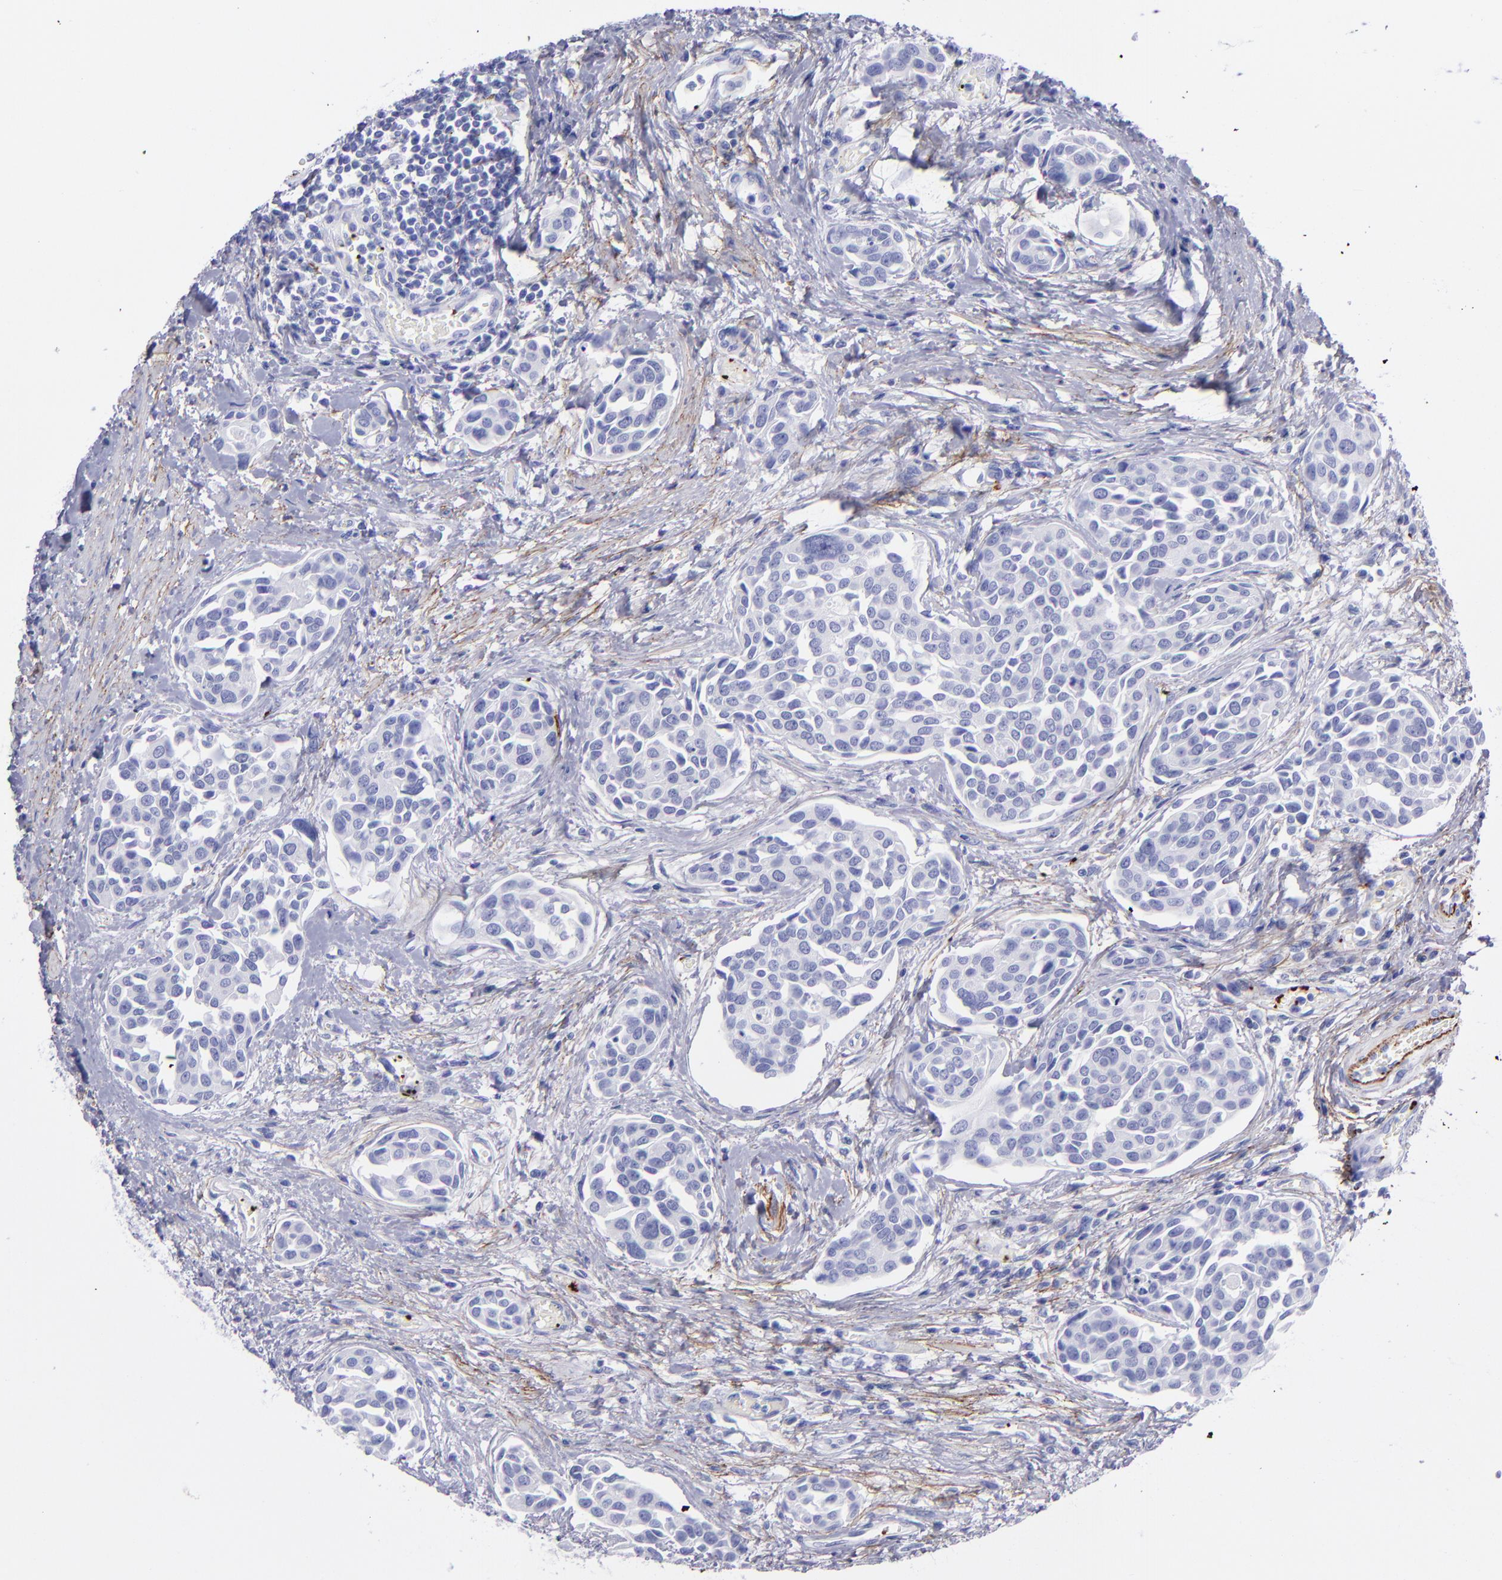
{"staining": {"intensity": "negative", "quantity": "none", "location": "none"}, "tissue": "urothelial cancer", "cell_type": "Tumor cells", "image_type": "cancer", "snomed": [{"axis": "morphology", "description": "Urothelial carcinoma, High grade"}, {"axis": "topography", "description": "Urinary bladder"}], "caption": "IHC micrograph of high-grade urothelial carcinoma stained for a protein (brown), which reveals no positivity in tumor cells.", "gene": "EFCAB13", "patient": {"sex": "male", "age": 78}}